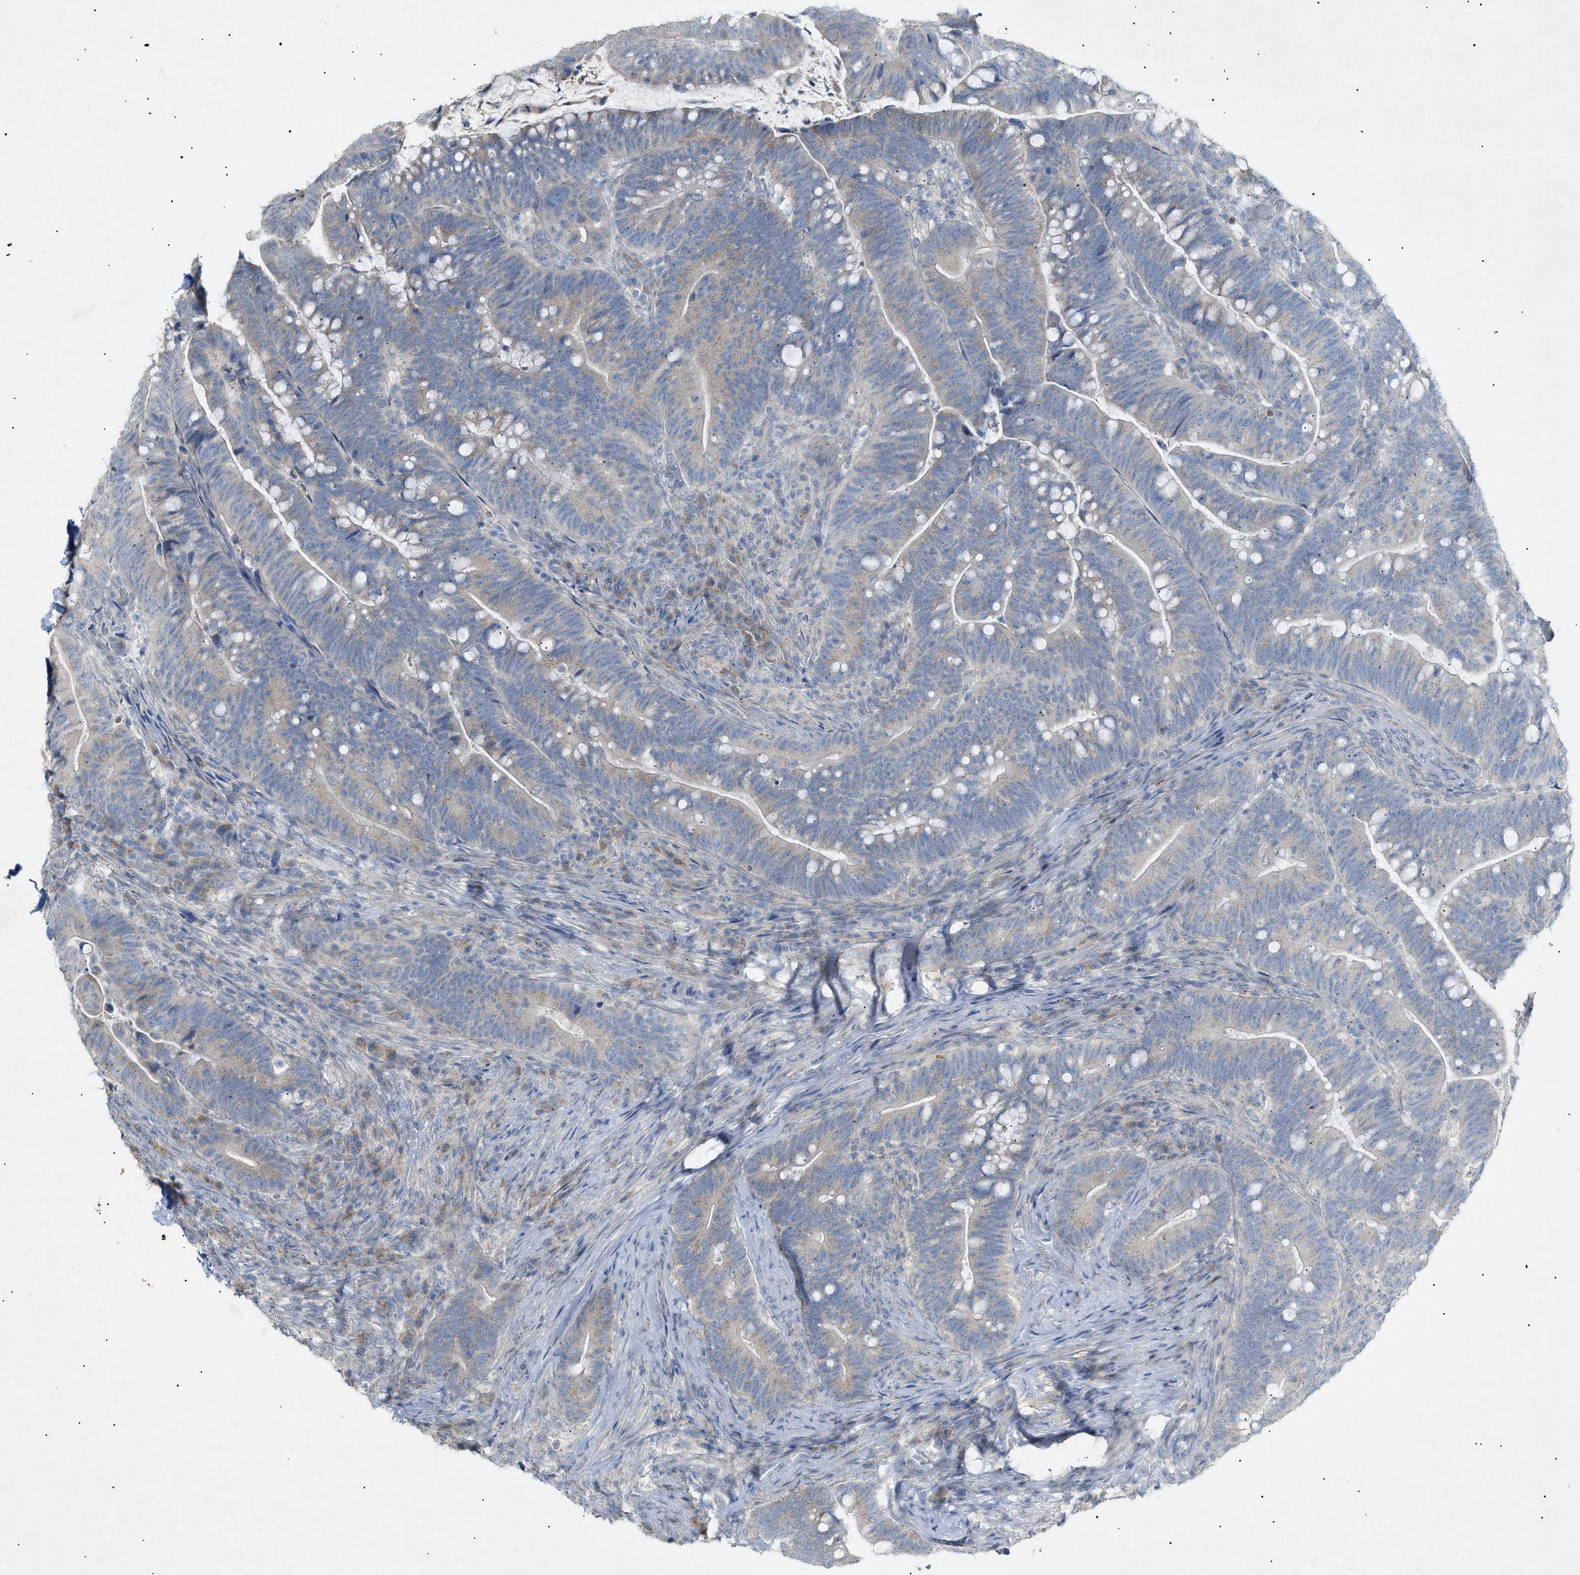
{"staining": {"intensity": "negative", "quantity": "none", "location": "none"}, "tissue": "colorectal cancer", "cell_type": "Tumor cells", "image_type": "cancer", "snomed": [{"axis": "morphology", "description": "Normal tissue, NOS"}, {"axis": "morphology", "description": "Adenocarcinoma, NOS"}, {"axis": "topography", "description": "Colon"}], "caption": "This is an IHC photomicrograph of colorectal adenocarcinoma. There is no positivity in tumor cells.", "gene": "SLC25A31", "patient": {"sex": "female", "age": 66}}